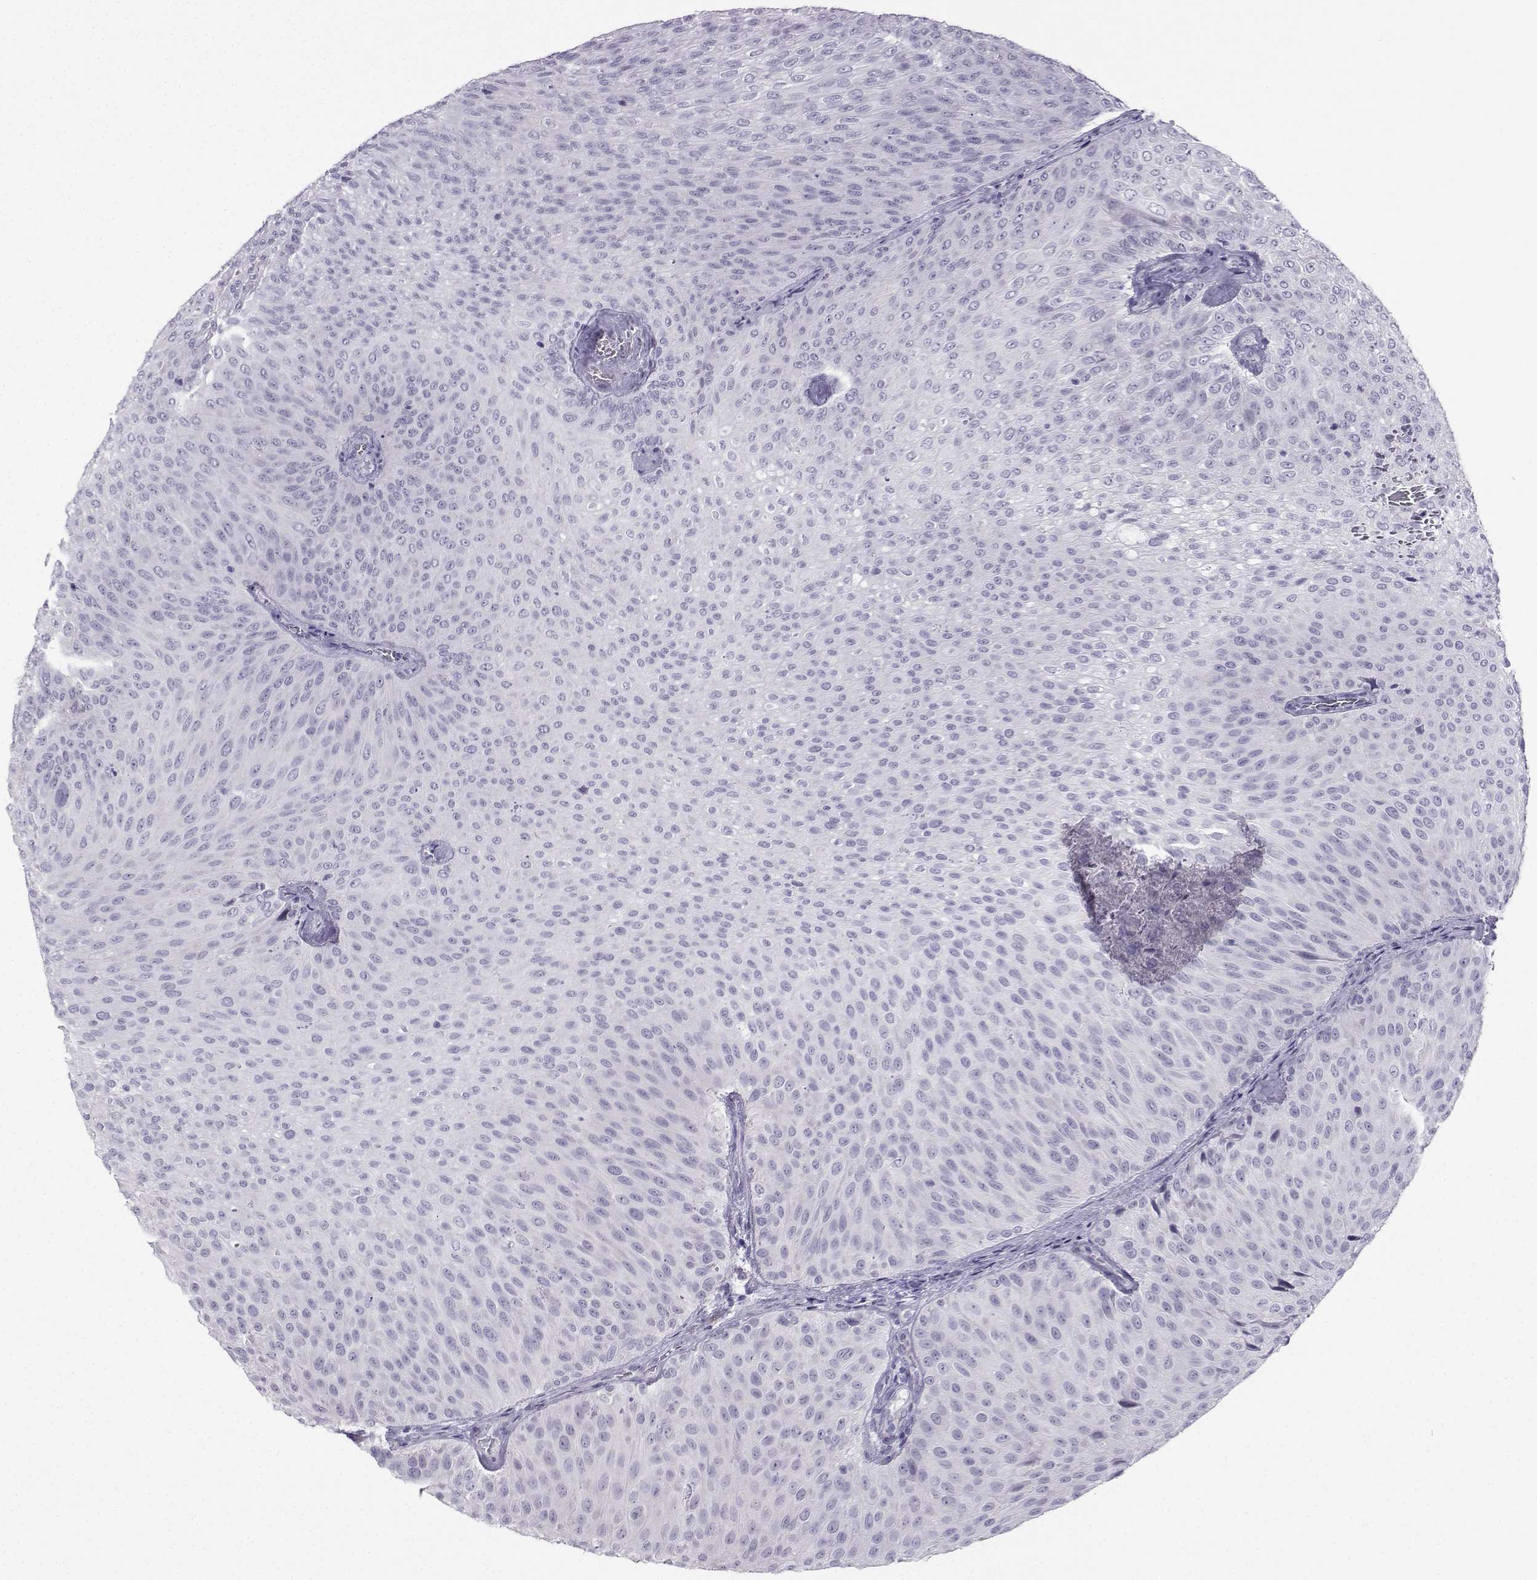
{"staining": {"intensity": "negative", "quantity": "none", "location": "none"}, "tissue": "urothelial cancer", "cell_type": "Tumor cells", "image_type": "cancer", "snomed": [{"axis": "morphology", "description": "Urothelial carcinoma, Low grade"}, {"axis": "topography", "description": "Urinary bladder"}], "caption": "Immunohistochemistry (IHC) image of neoplastic tissue: low-grade urothelial carcinoma stained with DAB demonstrates no significant protein positivity in tumor cells.", "gene": "KIF17", "patient": {"sex": "male", "age": 78}}